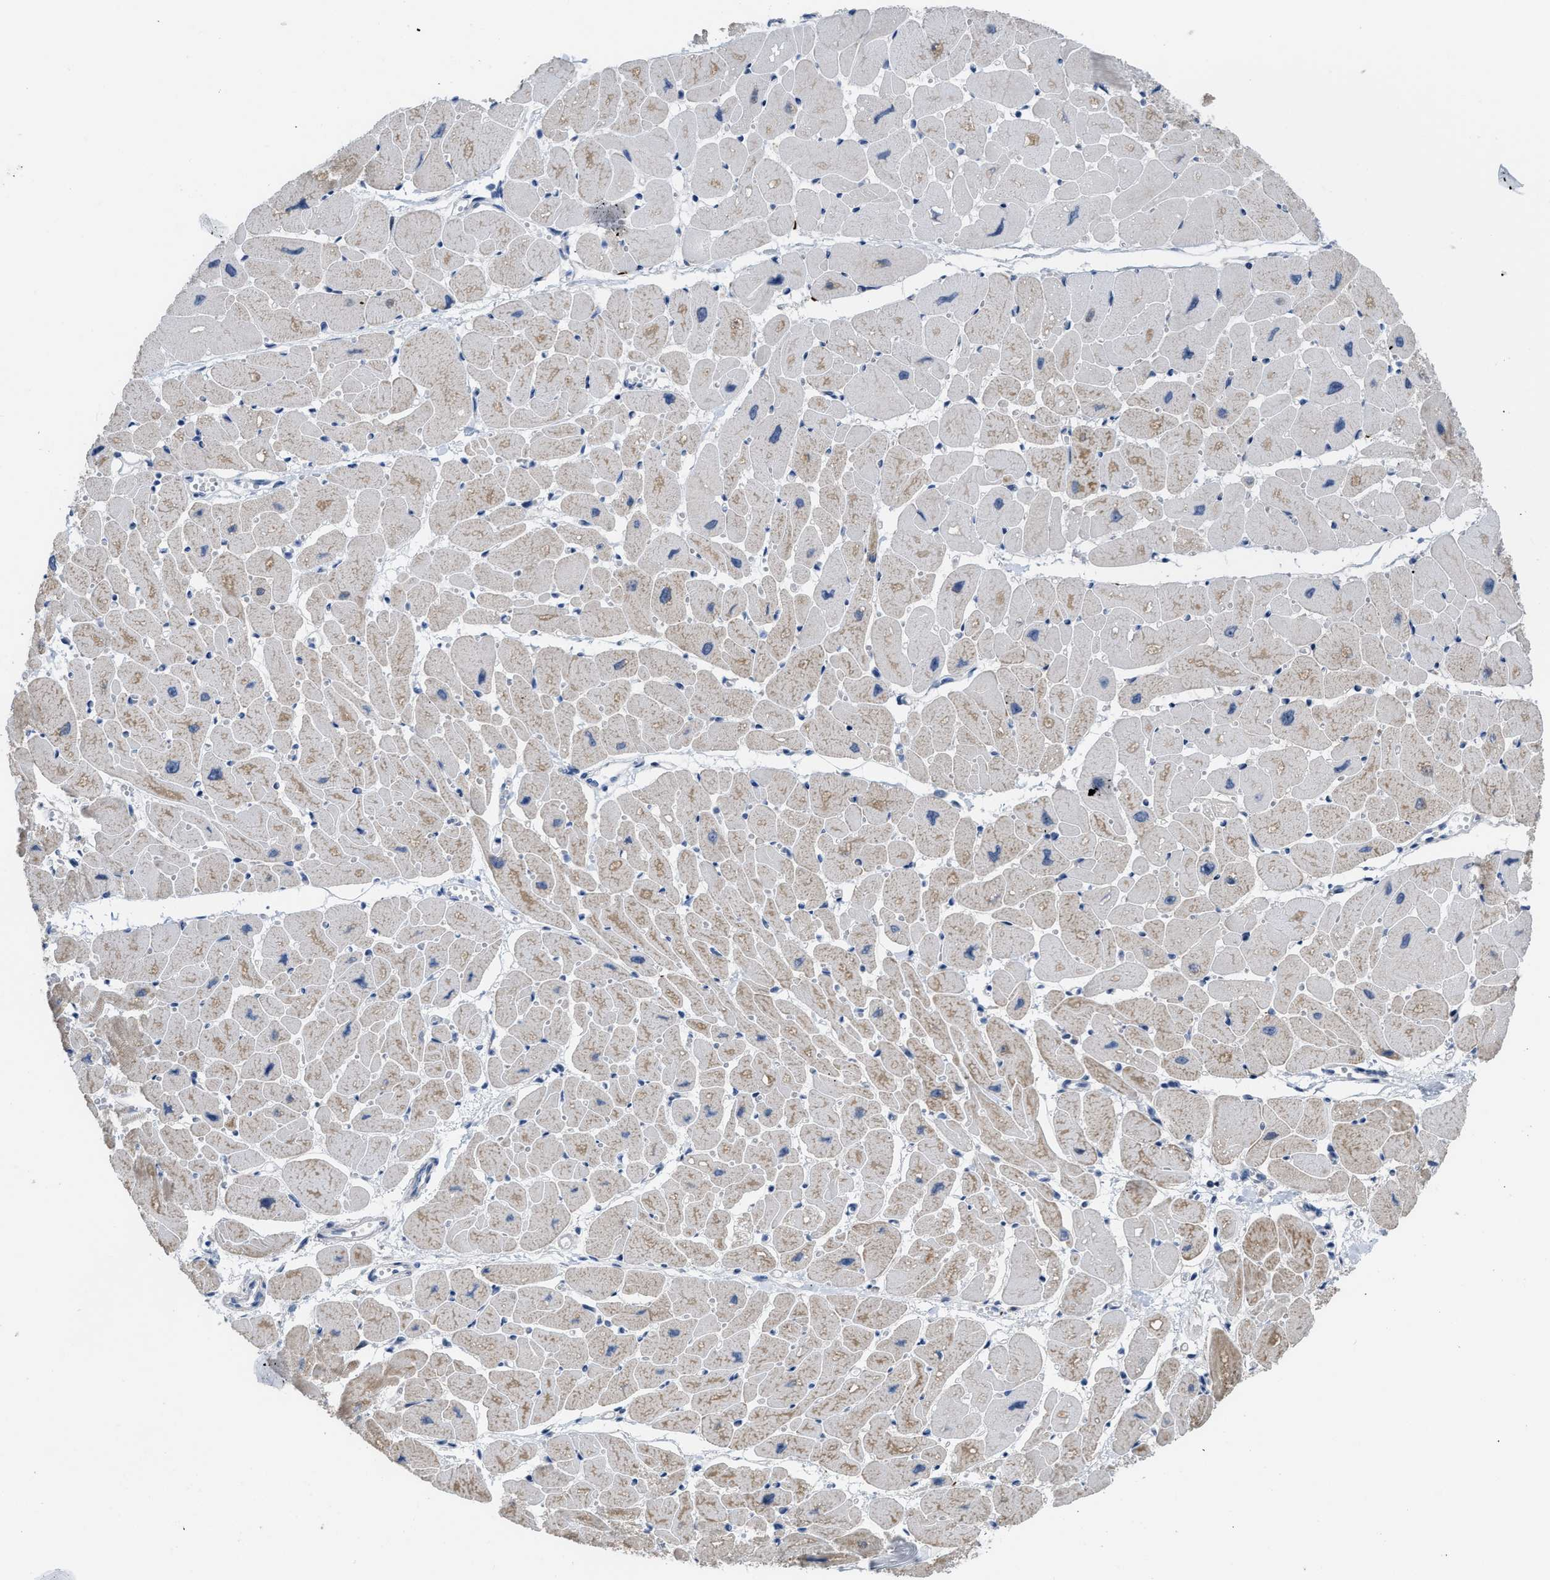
{"staining": {"intensity": "moderate", "quantity": ">75%", "location": "cytoplasmic/membranous"}, "tissue": "heart muscle", "cell_type": "Cardiomyocytes", "image_type": "normal", "snomed": [{"axis": "morphology", "description": "Normal tissue, NOS"}, {"axis": "topography", "description": "Heart"}], "caption": "IHC micrograph of unremarkable human heart muscle stained for a protein (brown), which reveals medium levels of moderate cytoplasmic/membranous positivity in about >75% of cardiomyocytes.", "gene": "SETDB1", "patient": {"sex": "female", "age": 54}}